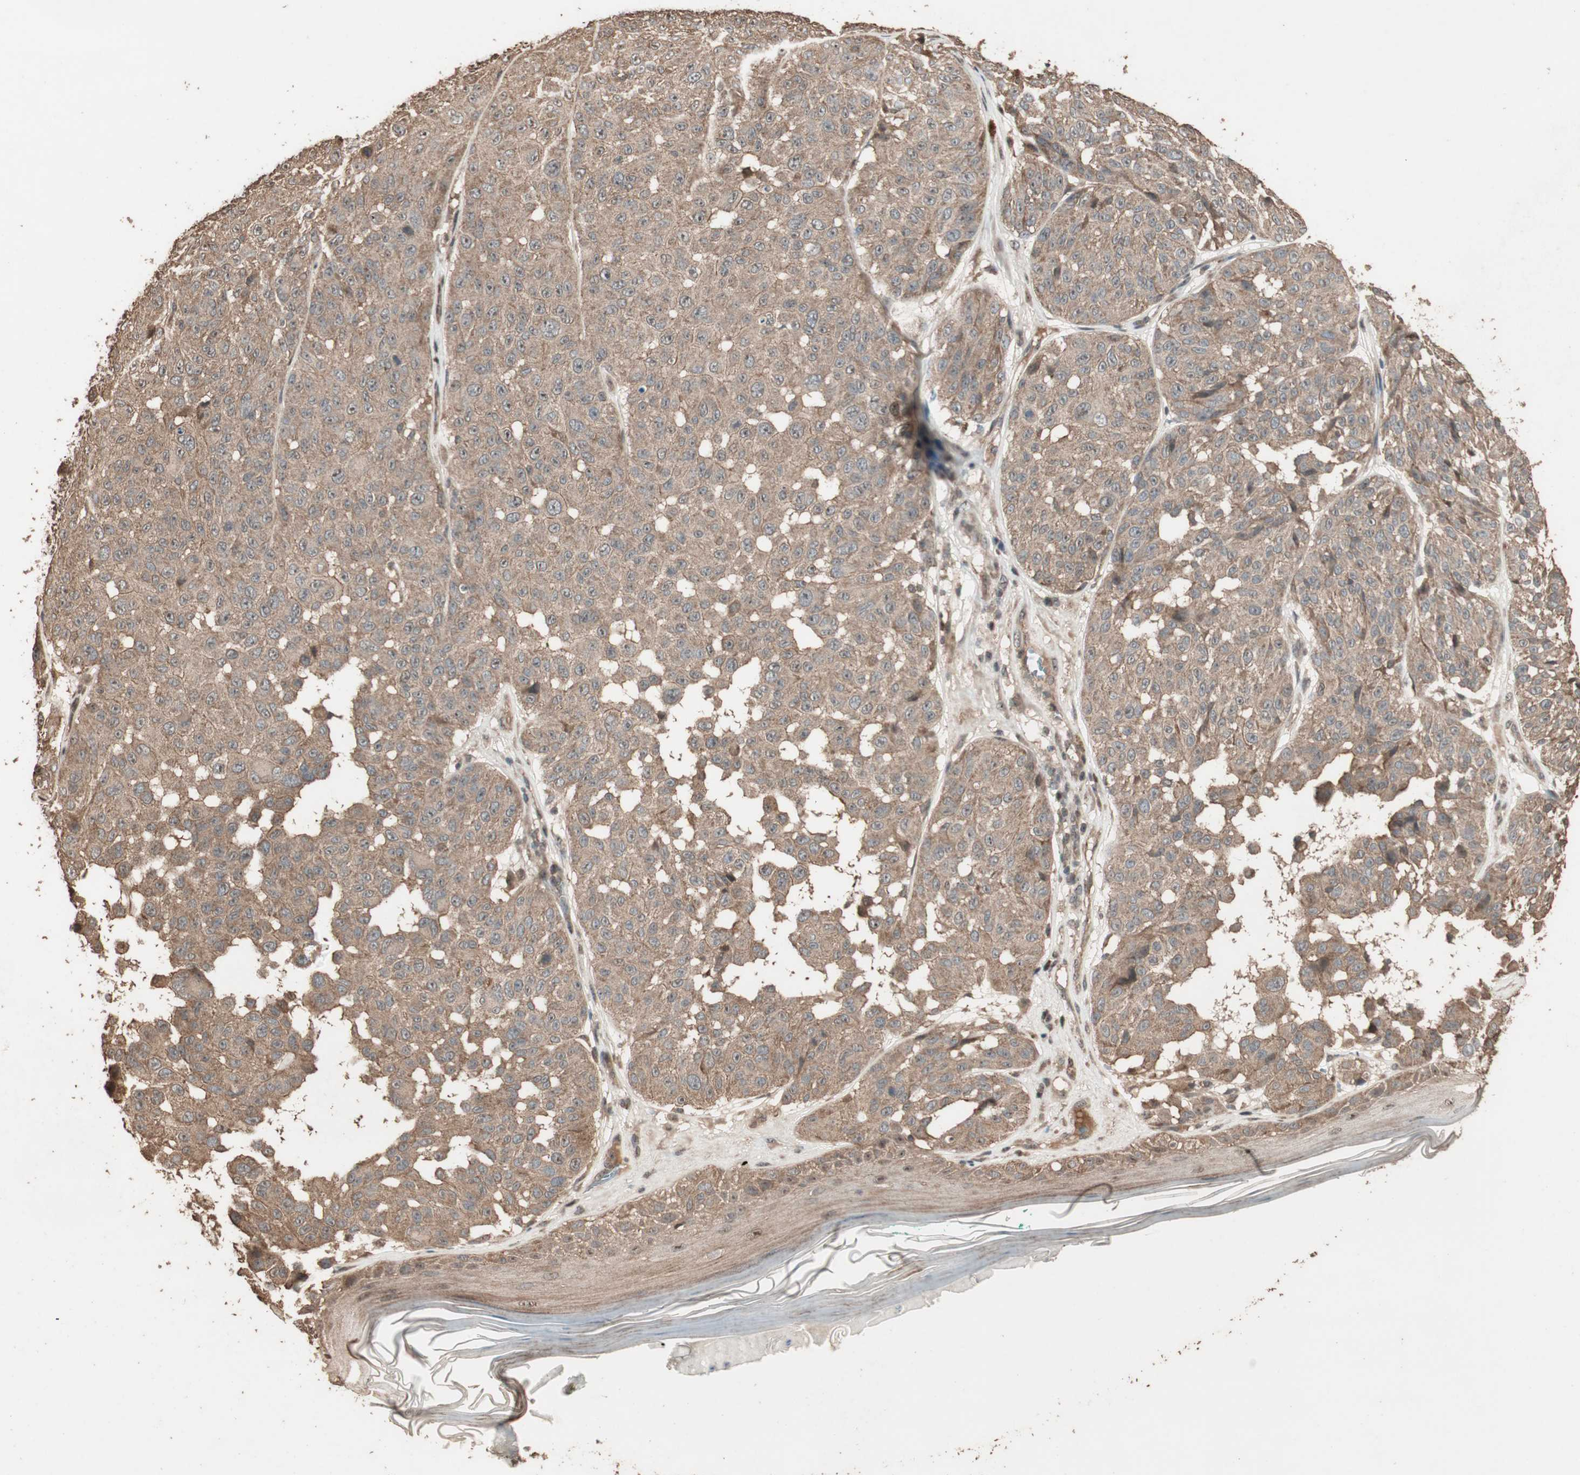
{"staining": {"intensity": "weak", "quantity": ">75%", "location": "cytoplasmic/membranous"}, "tissue": "melanoma", "cell_type": "Tumor cells", "image_type": "cancer", "snomed": [{"axis": "morphology", "description": "Malignant melanoma, NOS"}, {"axis": "topography", "description": "Skin"}], "caption": "Immunohistochemical staining of human melanoma demonstrates low levels of weak cytoplasmic/membranous protein expression in about >75% of tumor cells.", "gene": "USP20", "patient": {"sex": "female", "age": 46}}